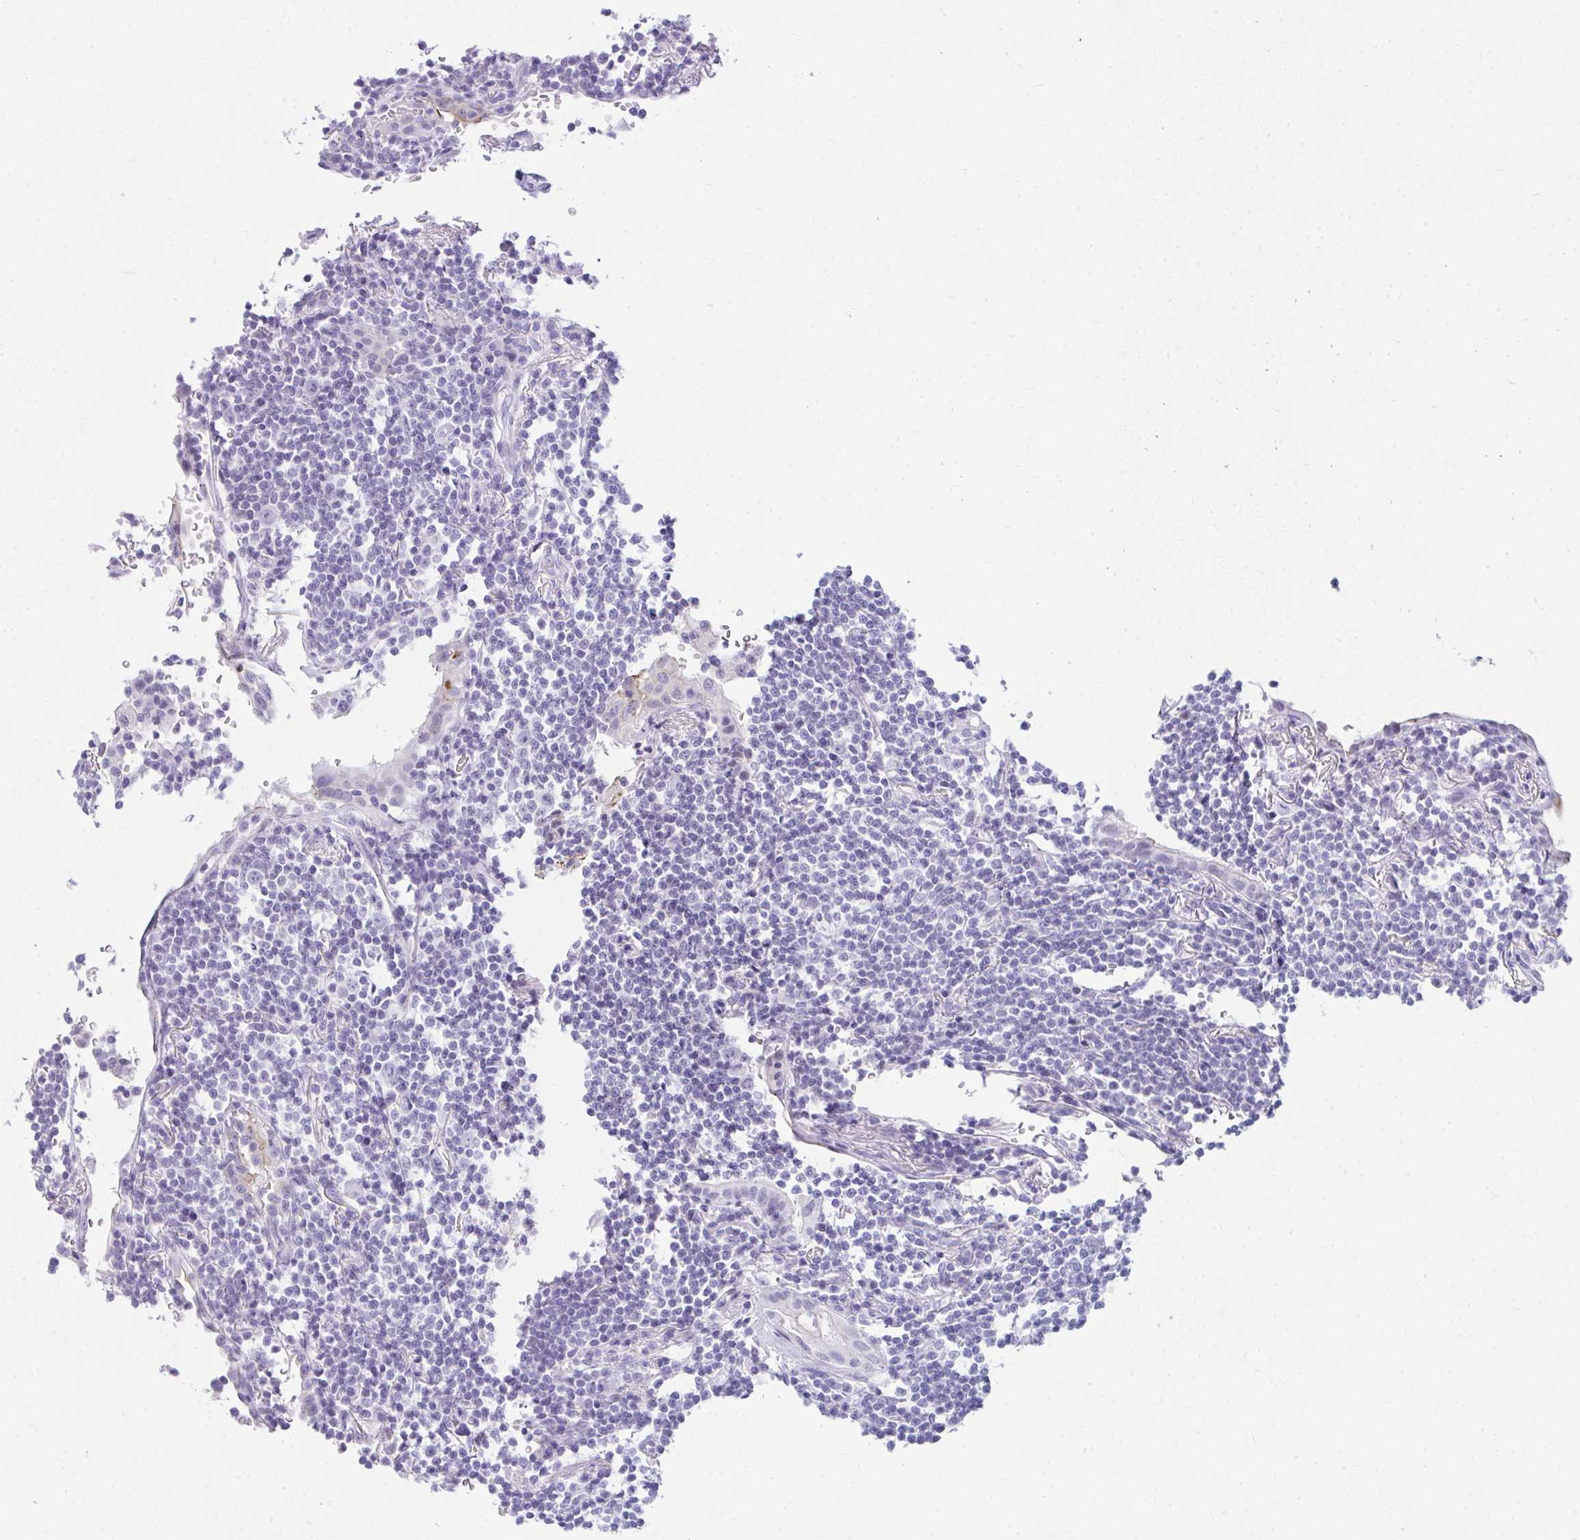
{"staining": {"intensity": "negative", "quantity": "none", "location": "none"}, "tissue": "lymphoma", "cell_type": "Tumor cells", "image_type": "cancer", "snomed": [{"axis": "morphology", "description": "Malignant lymphoma, non-Hodgkin's type, Low grade"}, {"axis": "topography", "description": "Lung"}], "caption": "A micrograph of human low-grade malignant lymphoma, non-Hodgkin's type is negative for staining in tumor cells.", "gene": "OR5F1", "patient": {"sex": "female", "age": 71}}